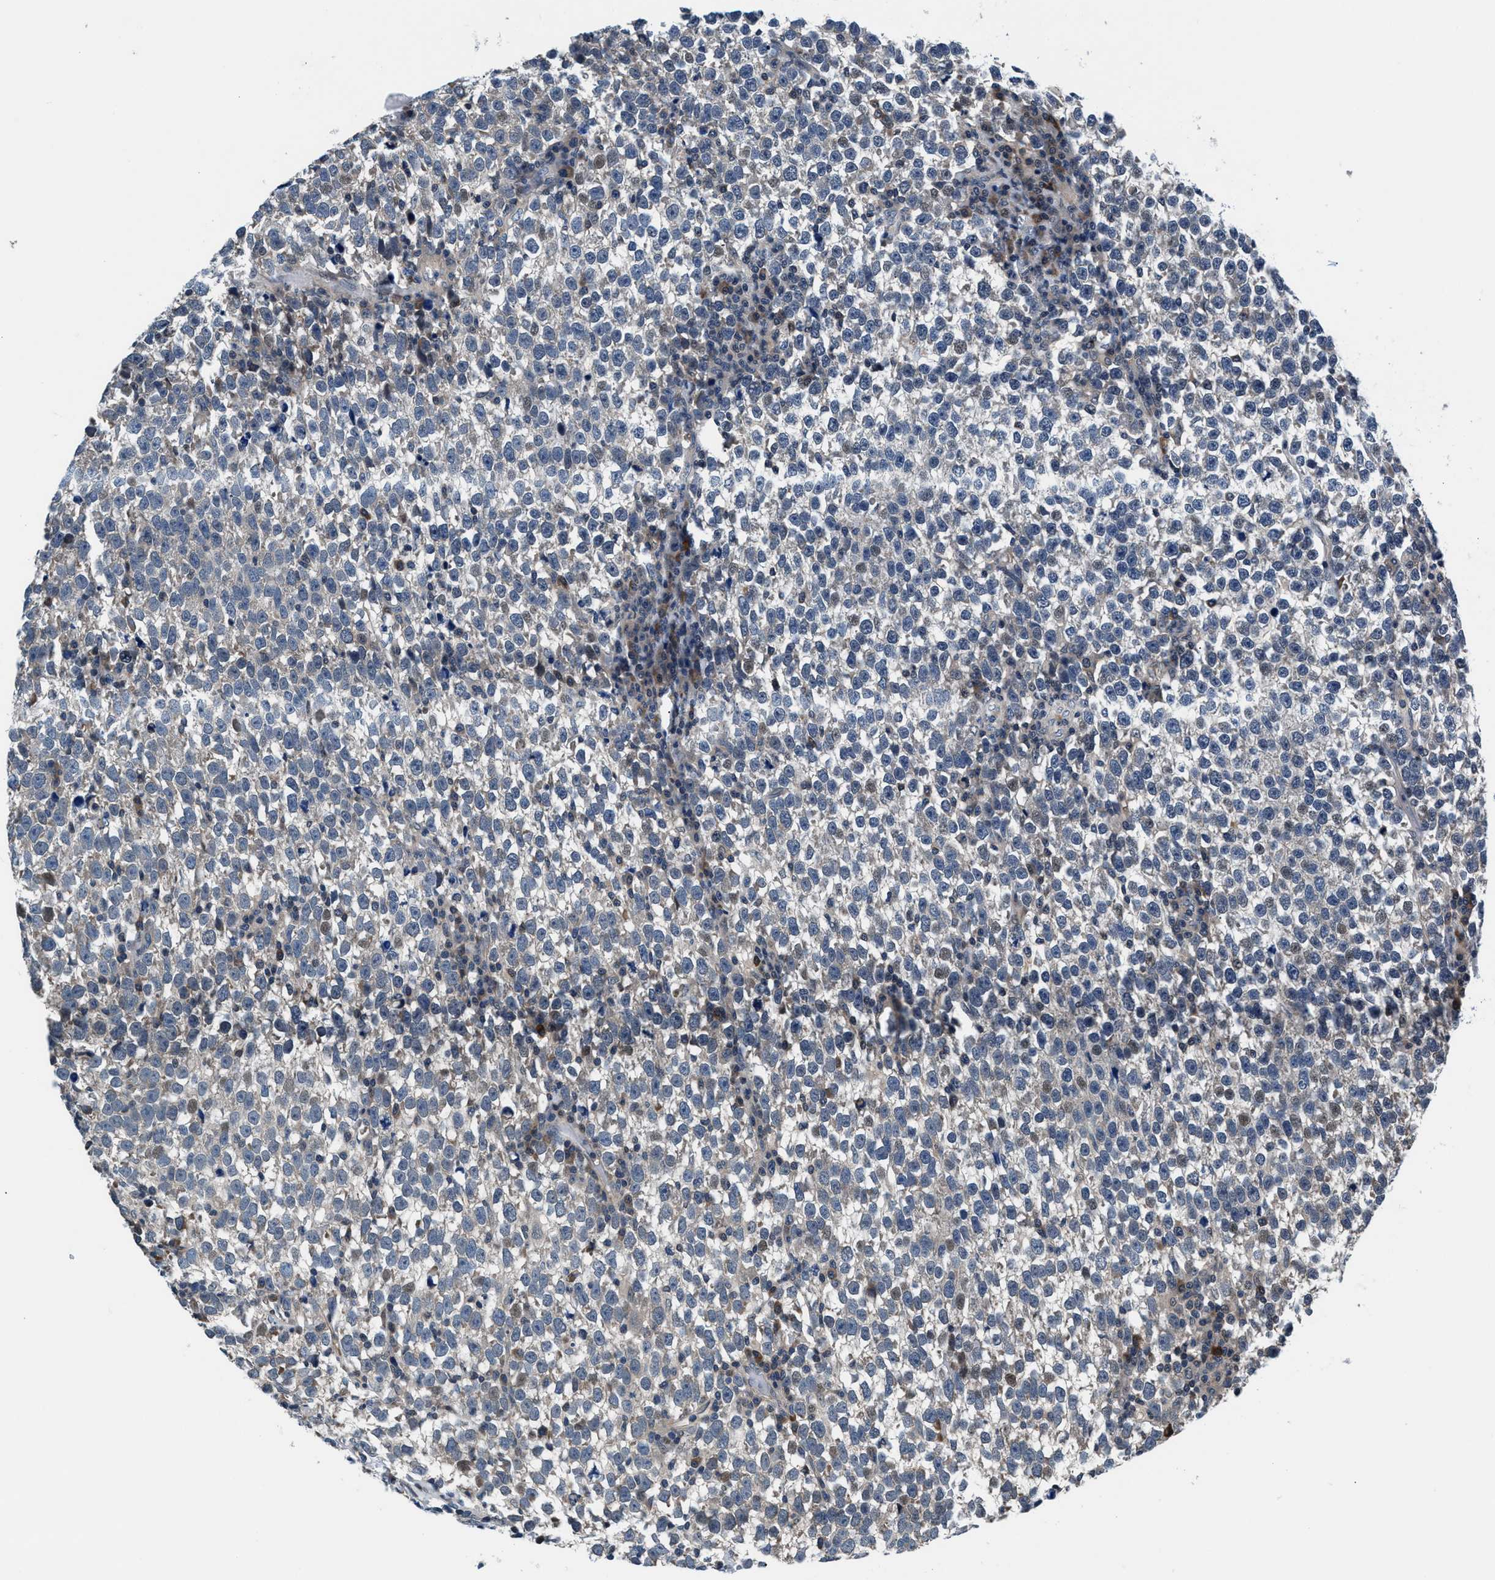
{"staining": {"intensity": "negative", "quantity": "none", "location": "none"}, "tissue": "testis cancer", "cell_type": "Tumor cells", "image_type": "cancer", "snomed": [{"axis": "morphology", "description": "Normal tissue, NOS"}, {"axis": "morphology", "description": "Seminoma, NOS"}, {"axis": "topography", "description": "Testis"}], "caption": "Tumor cells show no significant protein staining in seminoma (testis). The staining is performed using DAB brown chromogen with nuclei counter-stained in using hematoxylin.", "gene": "PRPSAP2", "patient": {"sex": "male", "age": 43}}